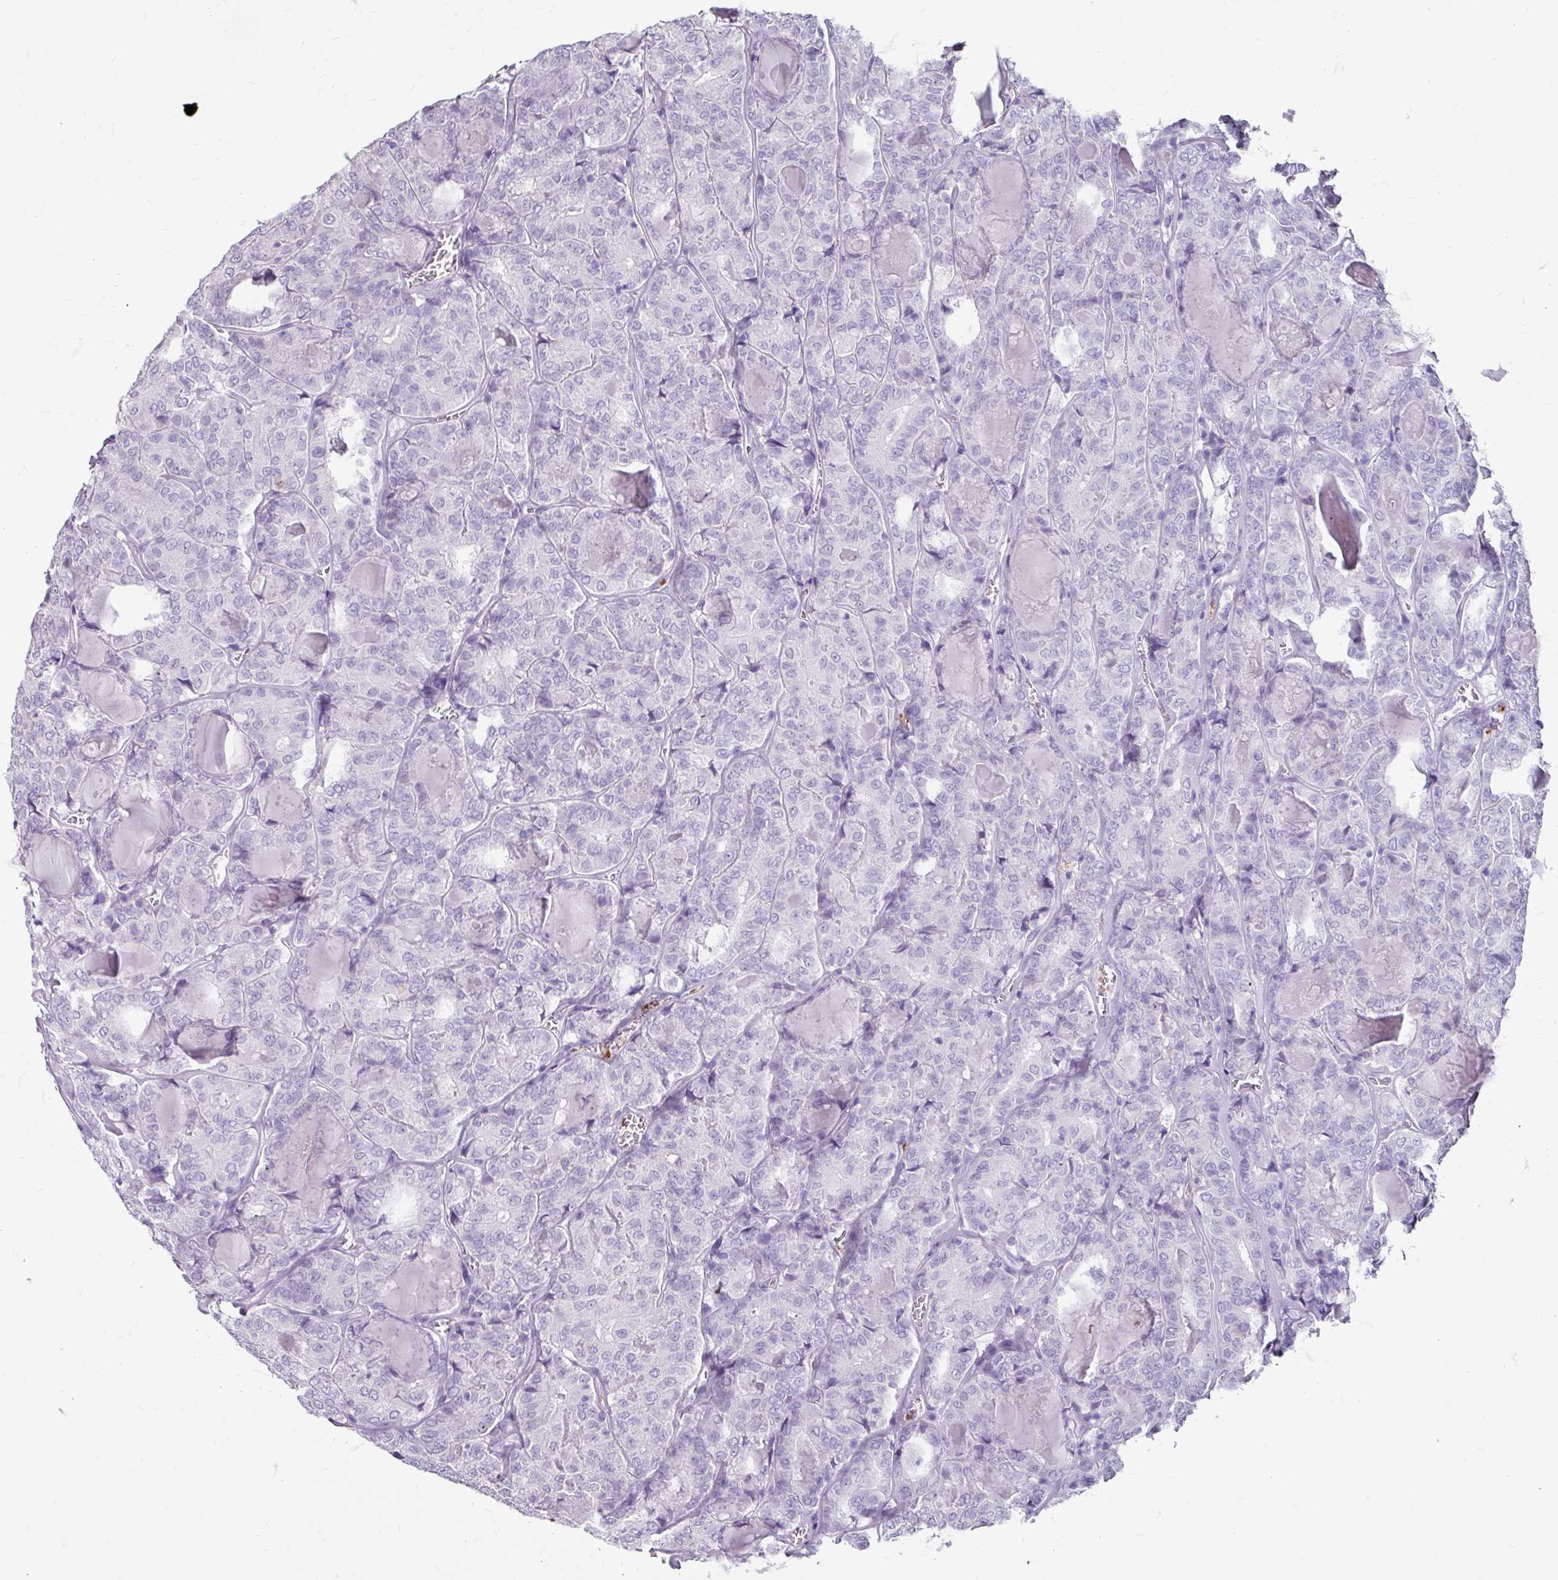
{"staining": {"intensity": "negative", "quantity": "none", "location": "none"}, "tissue": "thyroid cancer", "cell_type": "Tumor cells", "image_type": "cancer", "snomed": [{"axis": "morphology", "description": "Papillary adenocarcinoma, NOS"}, {"axis": "topography", "description": "Thyroid gland"}], "caption": "Micrograph shows no protein positivity in tumor cells of papillary adenocarcinoma (thyroid) tissue.", "gene": "ANKRD1", "patient": {"sex": "female", "age": 72}}